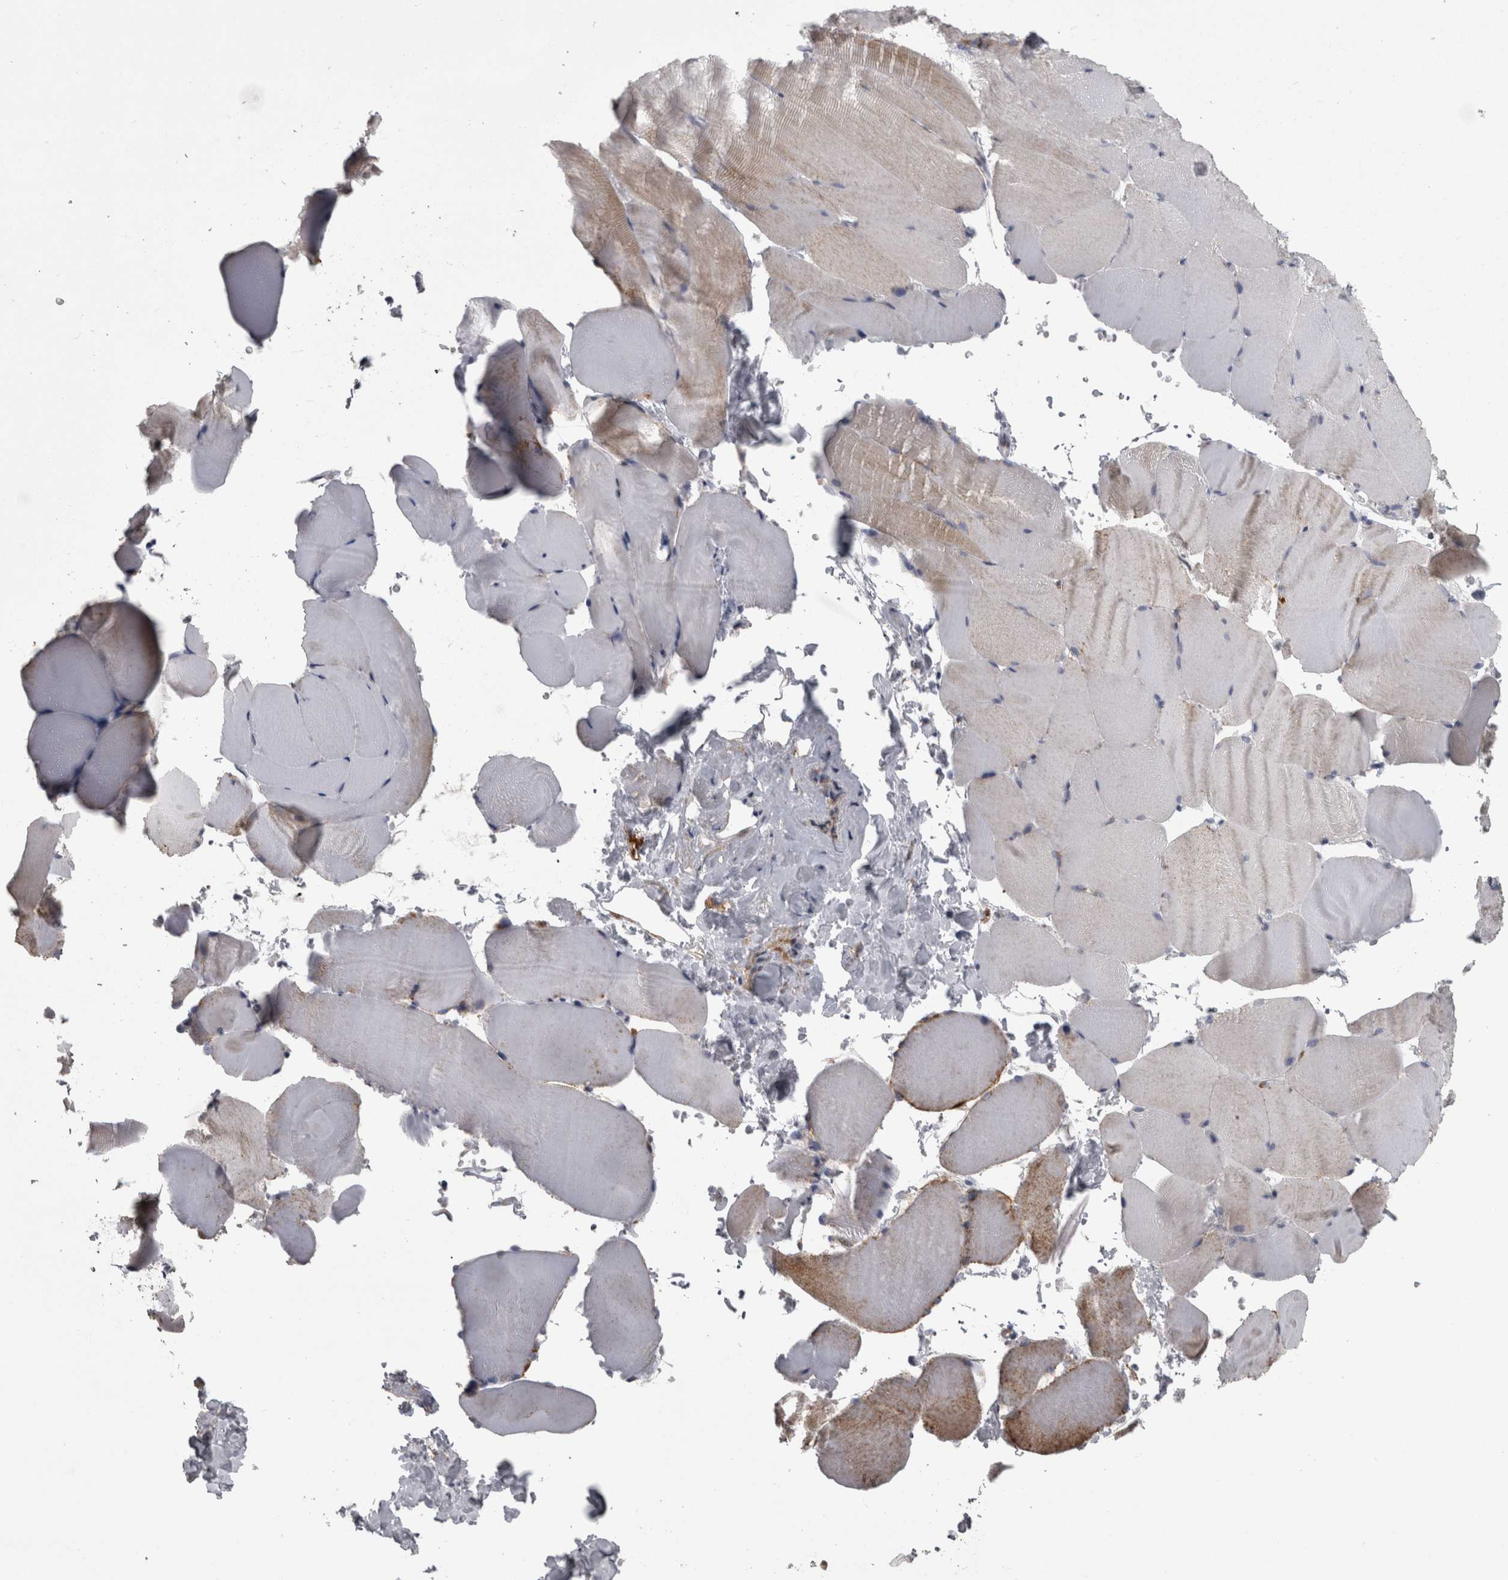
{"staining": {"intensity": "weak", "quantity": "<25%", "location": "cytoplasmic/membranous"}, "tissue": "skeletal muscle", "cell_type": "Myocytes", "image_type": "normal", "snomed": [{"axis": "morphology", "description": "Normal tissue, NOS"}, {"axis": "topography", "description": "Skeletal muscle"}, {"axis": "topography", "description": "Parathyroid gland"}], "caption": "DAB immunohistochemical staining of normal human skeletal muscle demonstrates no significant expression in myocytes.", "gene": "DBT", "patient": {"sex": "female", "age": 37}}